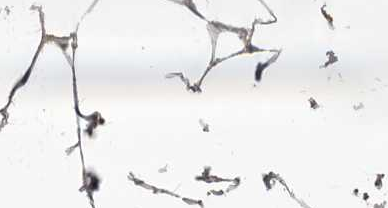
{"staining": {"intensity": "moderate", "quantity": ">75%", "location": "cytoplasmic/membranous"}, "tissue": "adipose tissue", "cell_type": "Adipocytes", "image_type": "normal", "snomed": [{"axis": "morphology", "description": "Normal tissue, NOS"}, {"axis": "morphology", "description": "Fibrosis, NOS"}, {"axis": "topography", "description": "Breast"}, {"axis": "topography", "description": "Adipose tissue"}], "caption": "The micrograph reveals a brown stain indicating the presence of a protein in the cytoplasmic/membranous of adipocytes in adipose tissue.", "gene": "MRGPRF", "patient": {"sex": "female", "age": 39}}